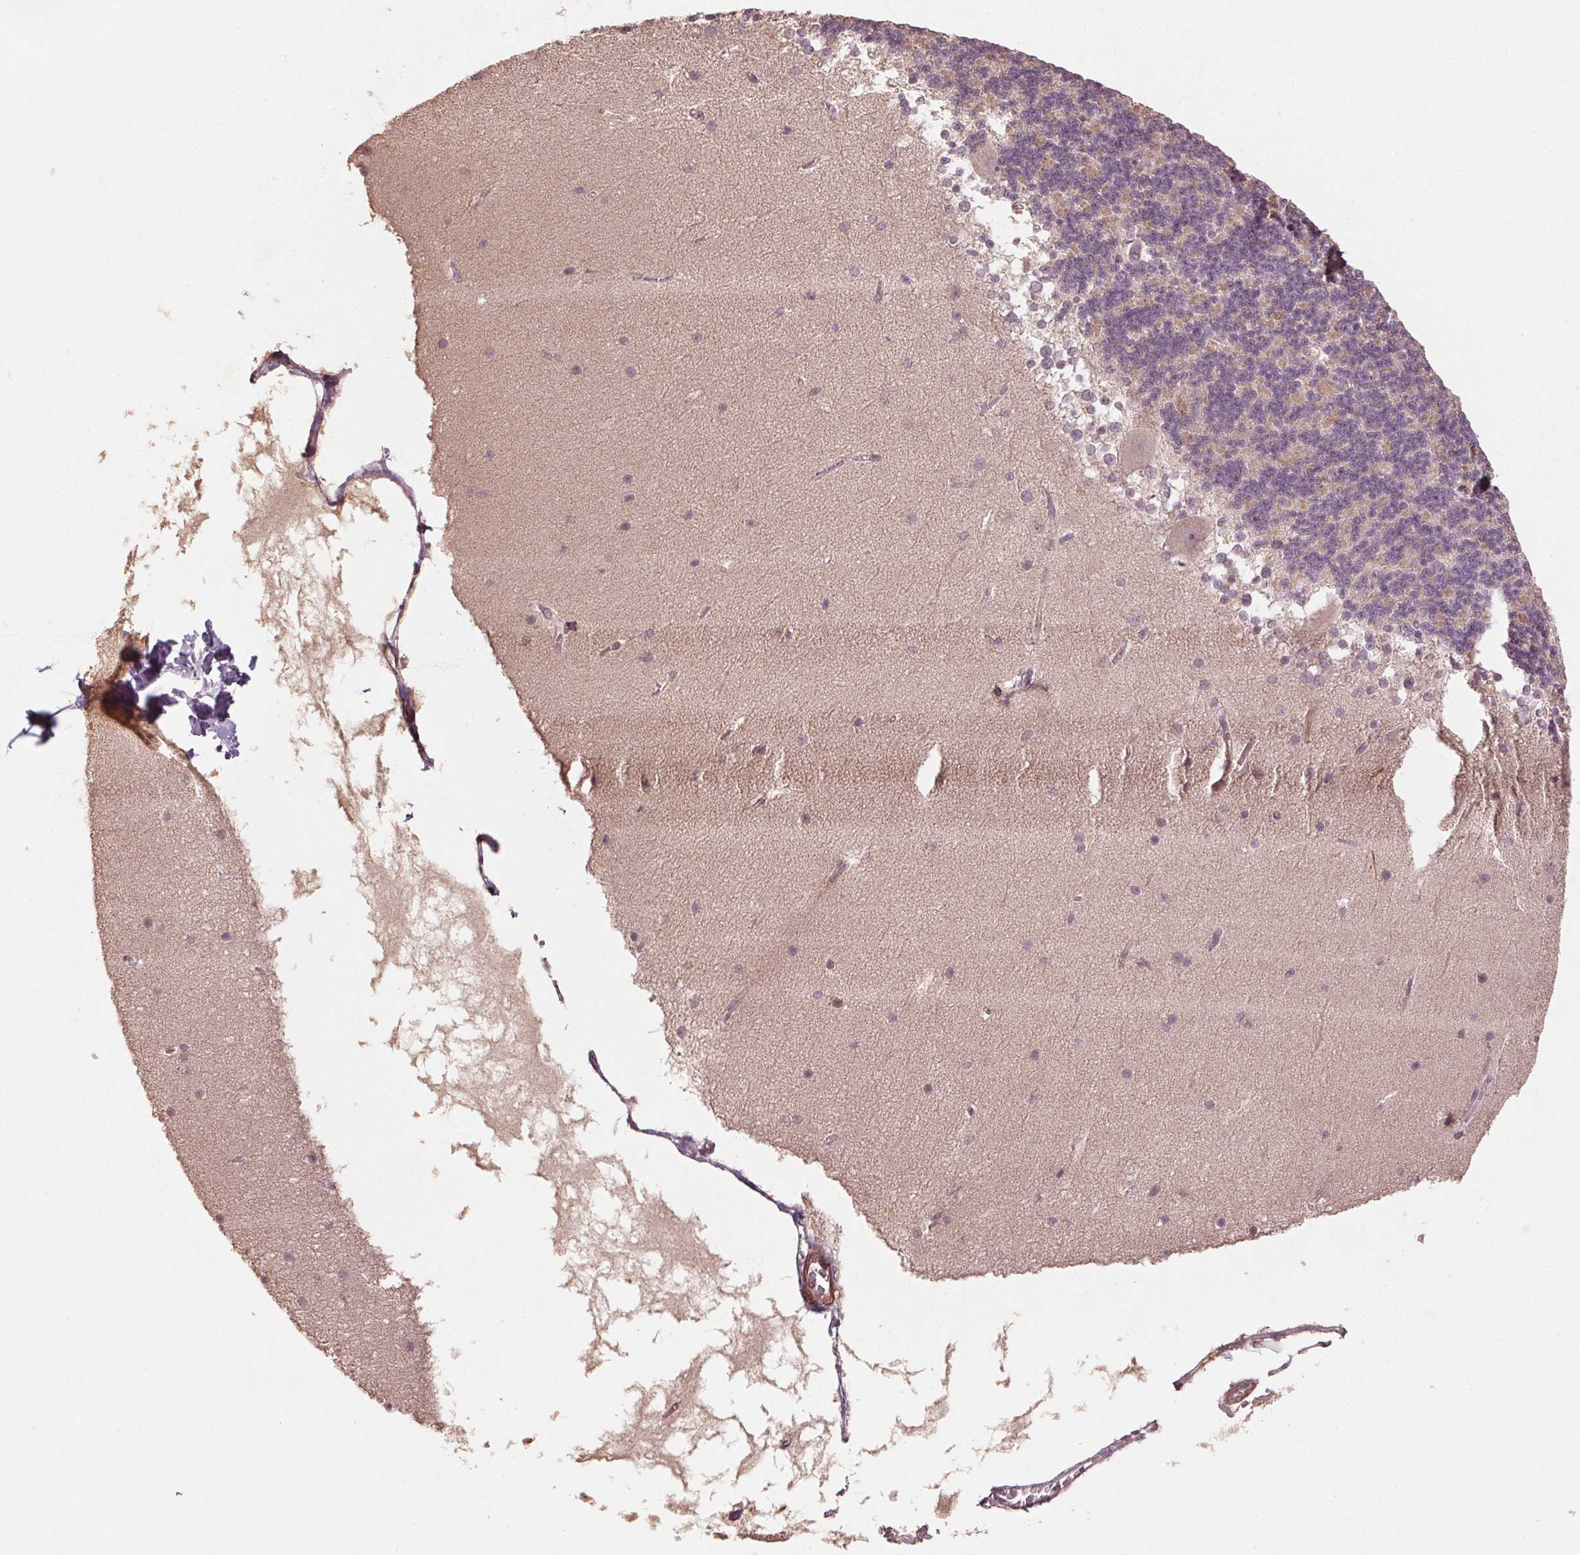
{"staining": {"intensity": "negative", "quantity": "none", "location": "none"}, "tissue": "cerebellum", "cell_type": "Cells in granular layer", "image_type": "normal", "snomed": [{"axis": "morphology", "description": "Normal tissue, NOS"}, {"axis": "topography", "description": "Cerebellum"}], "caption": "DAB (3,3'-diaminobenzidine) immunohistochemical staining of benign cerebellum displays no significant staining in cells in granular layer. (DAB immunohistochemistry (IHC) with hematoxylin counter stain).", "gene": "SMLR1", "patient": {"sex": "female", "age": 19}}